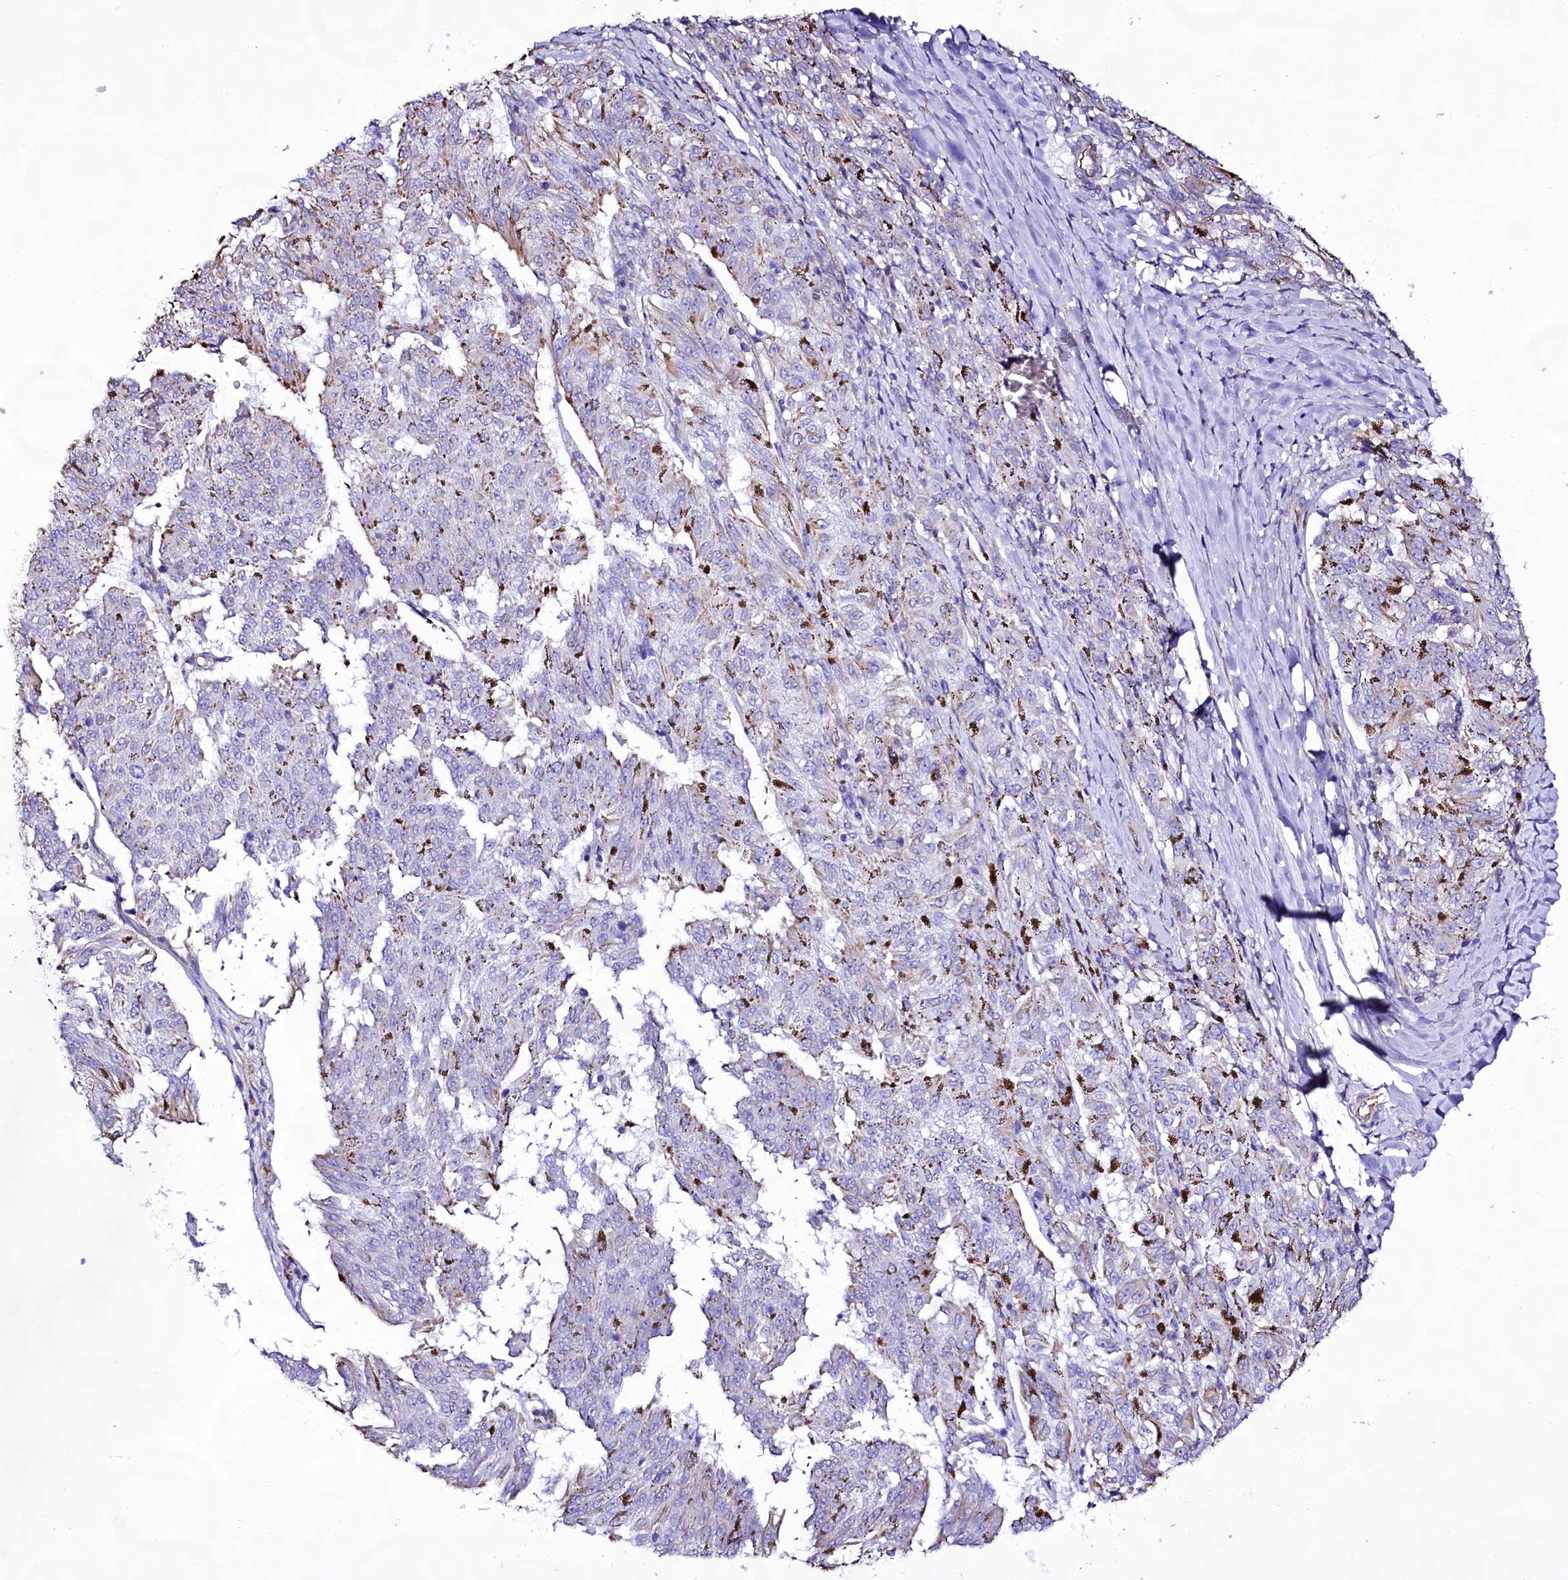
{"staining": {"intensity": "negative", "quantity": "none", "location": "none"}, "tissue": "melanoma", "cell_type": "Tumor cells", "image_type": "cancer", "snomed": [{"axis": "morphology", "description": "Malignant melanoma, NOS"}, {"axis": "topography", "description": "Skin"}], "caption": "Tumor cells are negative for brown protein staining in melanoma.", "gene": "CD99", "patient": {"sex": "female", "age": 72}}